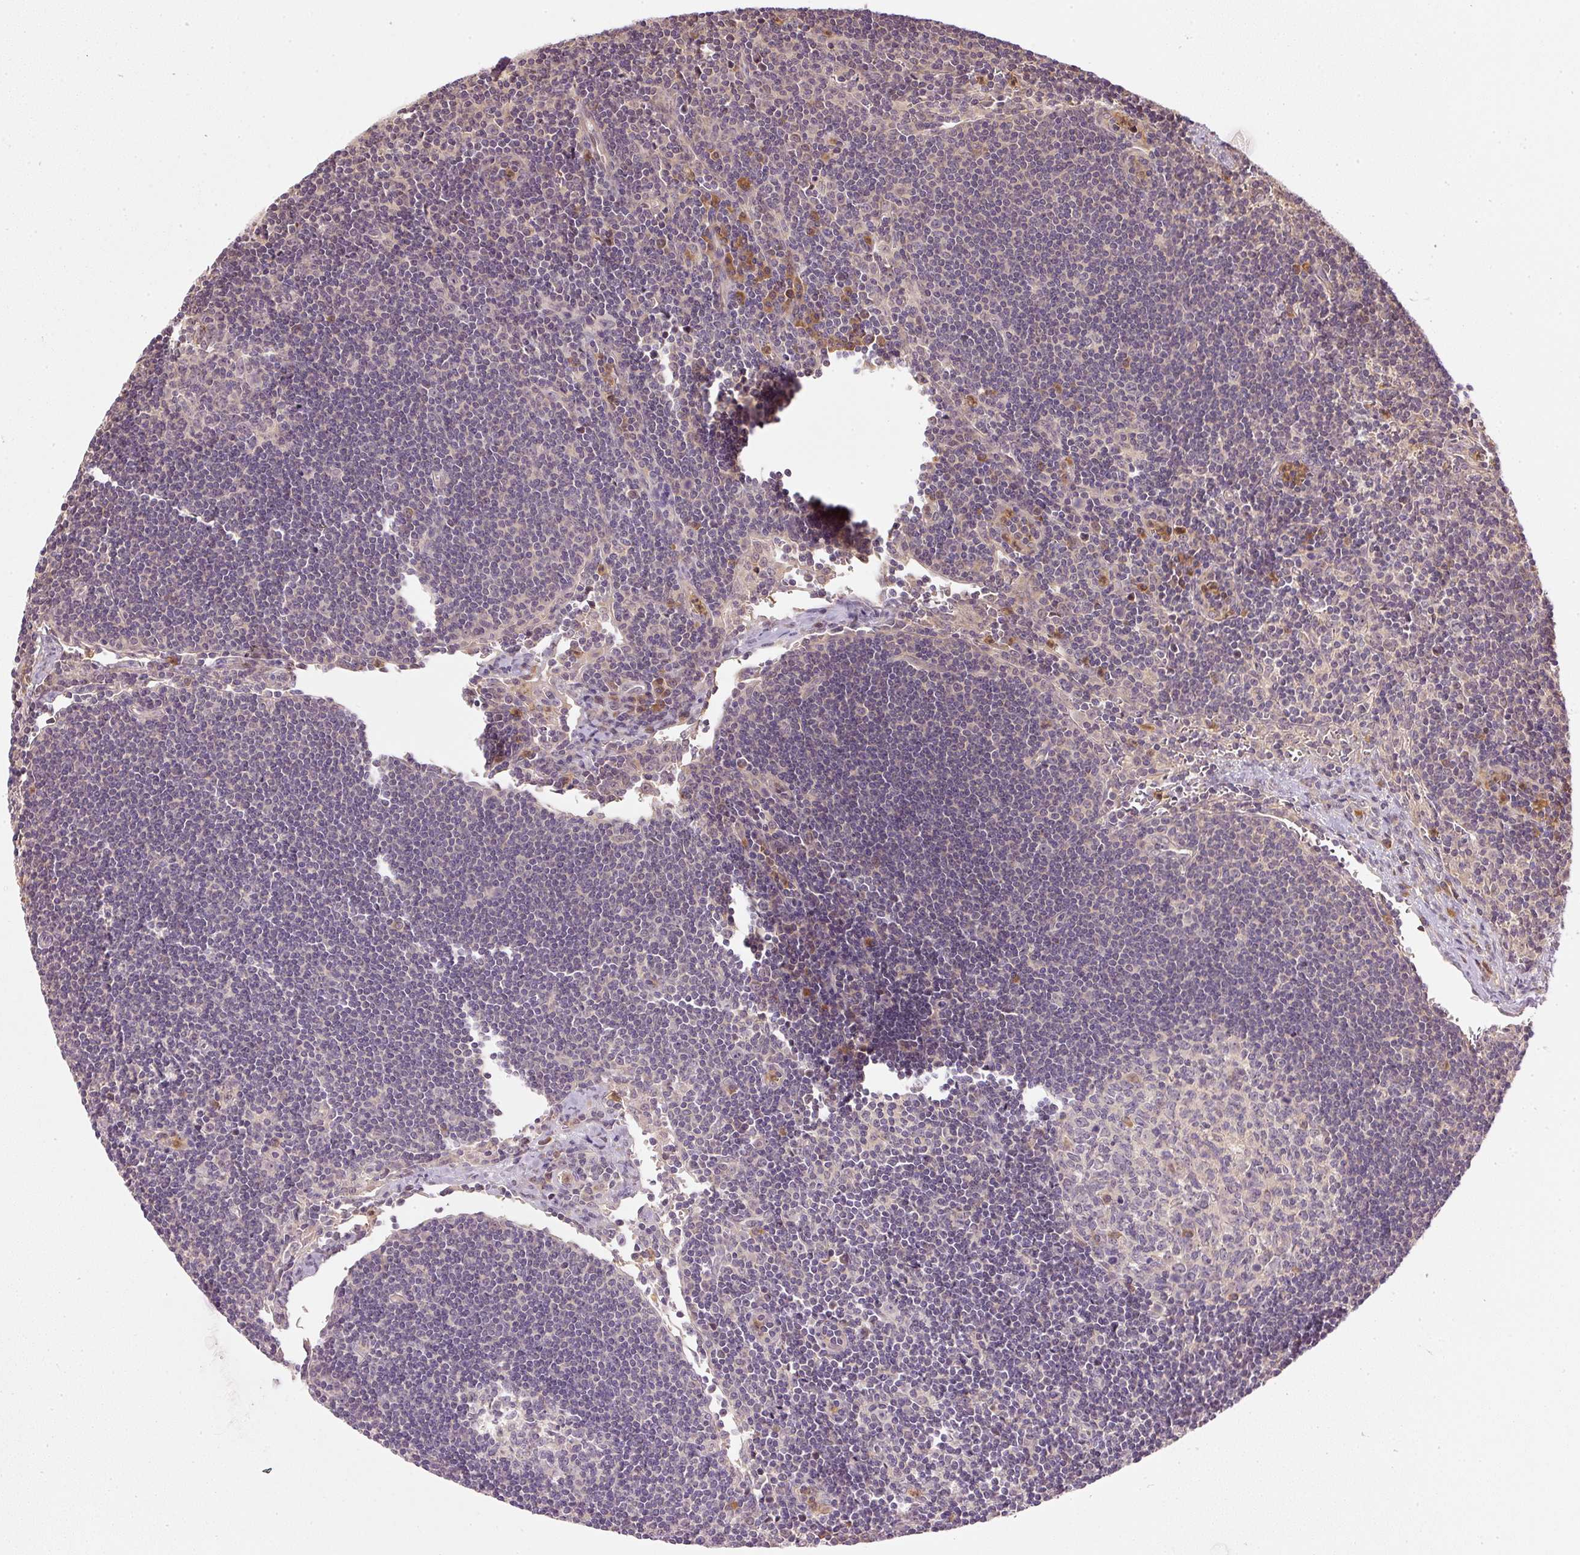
{"staining": {"intensity": "negative", "quantity": "none", "location": "none"}, "tissue": "lymph node", "cell_type": "Germinal center cells", "image_type": "normal", "snomed": [{"axis": "morphology", "description": "Normal tissue, NOS"}, {"axis": "topography", "description": "Lymph node"}], "caption": "Immunohistochemistry micrograph of normal lymph node stained for a protein (brown), which demonstrates no positivity in germinal center cells.", "gene": "CTTNBP2", "patient": {"sex": "female", "age": 29}}